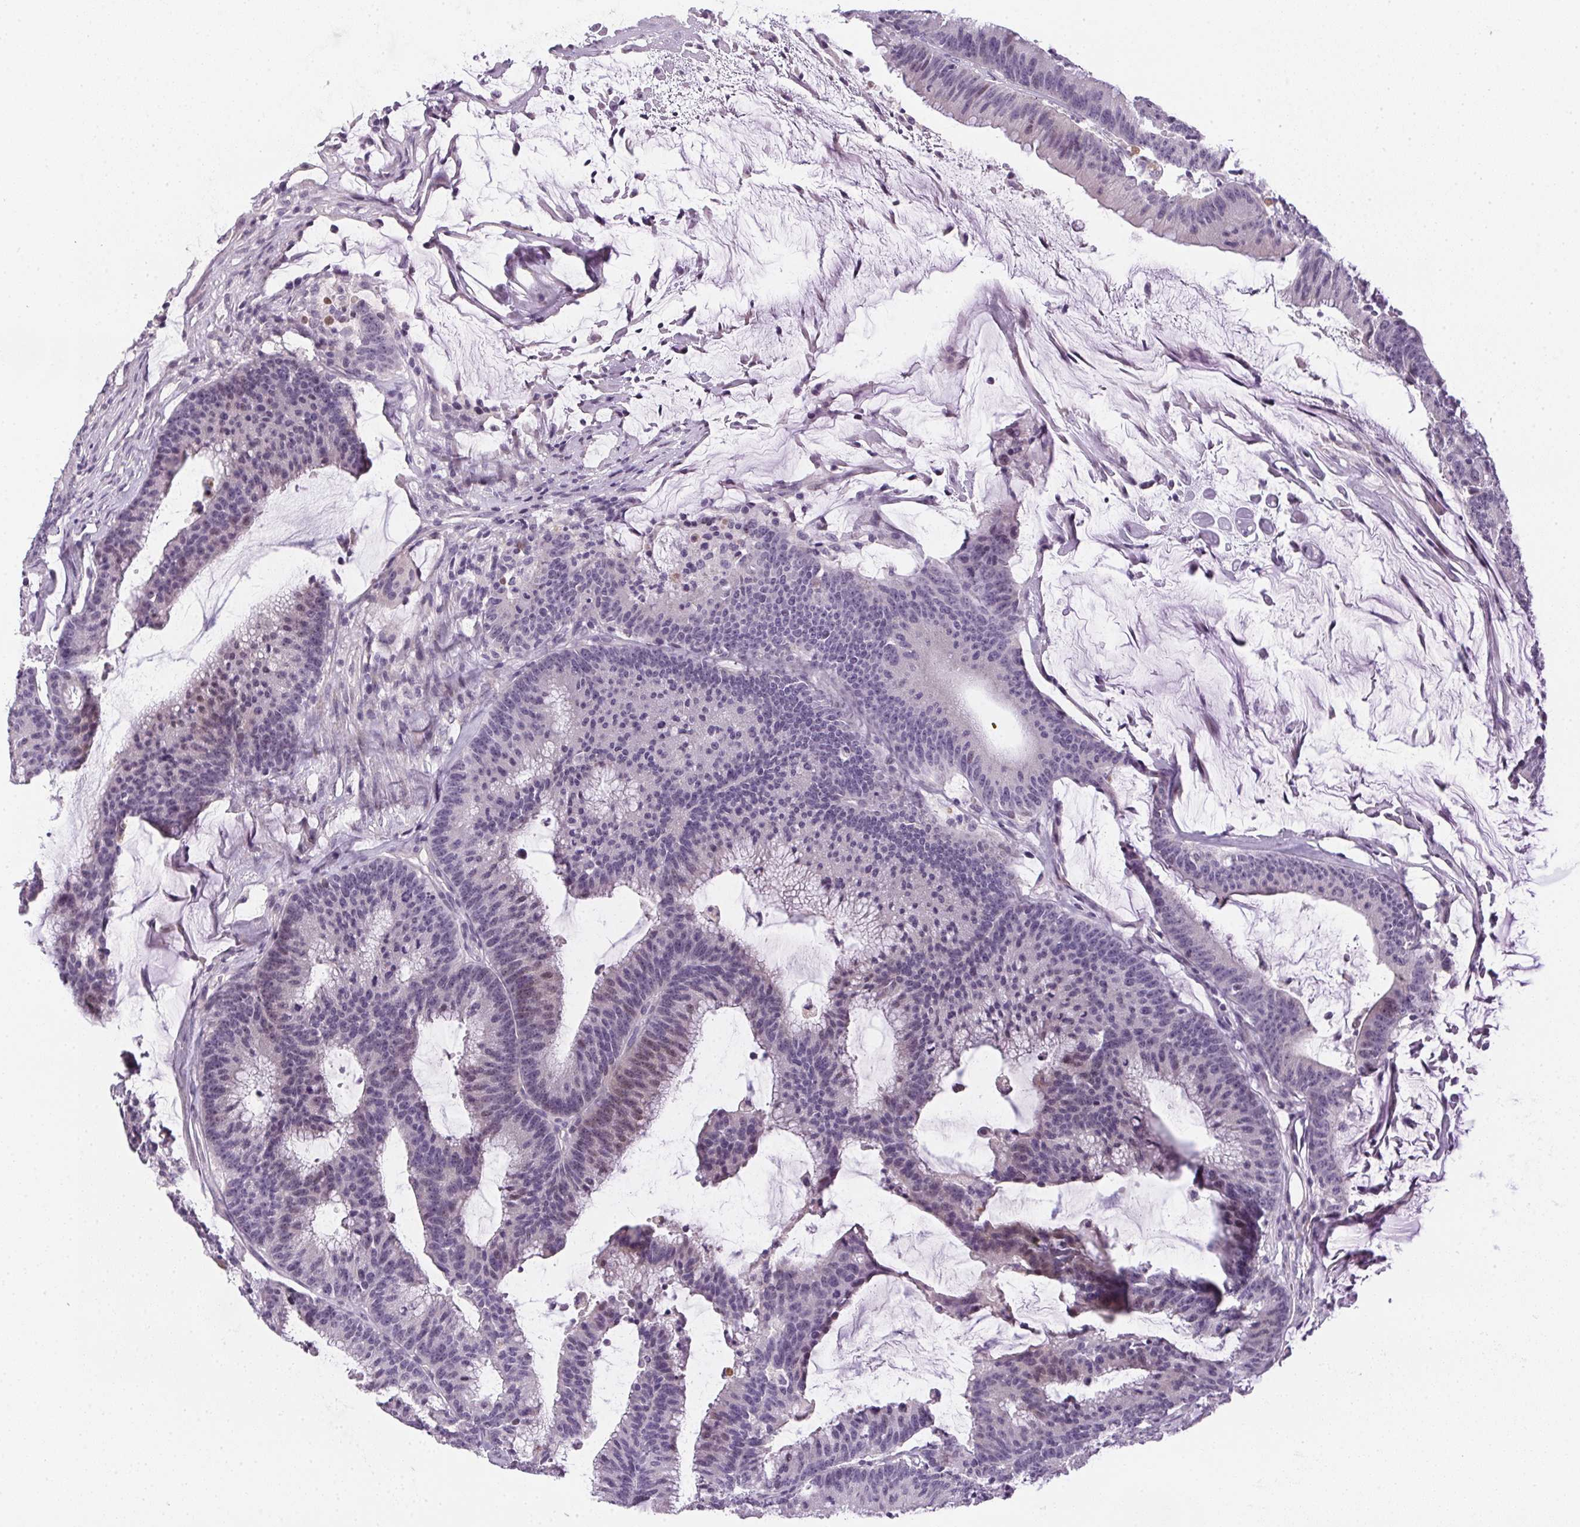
{"staining": {"intensity": "negative", "quantity": "none", "location": "none"}, "tissue": "colorectal cancer", "cell_type": "Tumor cells", "image_type": "cancer", "snomed": [{"axis": "morphology", "description": "Adenocarcinoma, NOS"}, {"axis": "topography", "description": "Colon"}], "caption": "A photomicrograph of human colorectal cancer (adenocarcinoma) is negative for staining in tumor cells.", "gene": "GSDMC", "patient": {"sex": "female", "age": 78}}